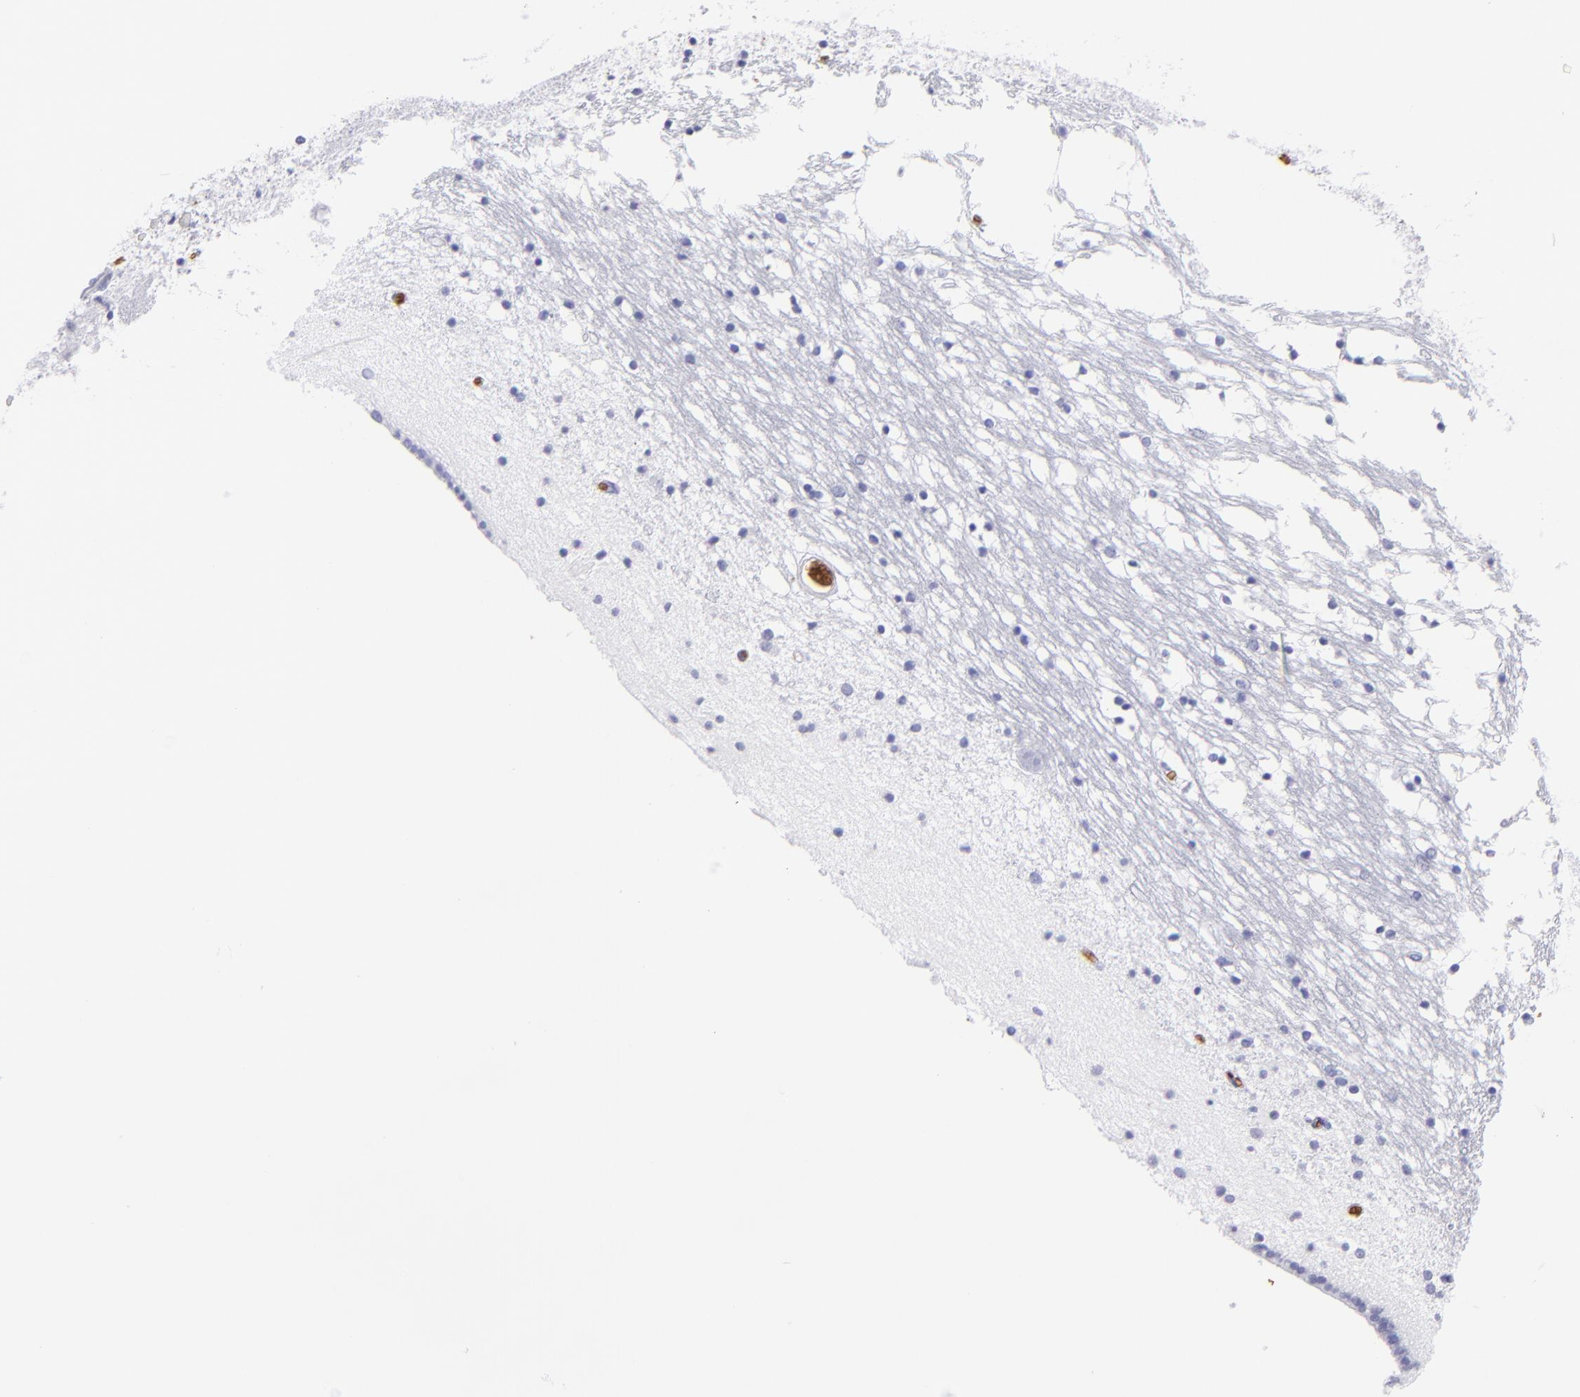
{"staining": {"intensity": "negative", "quantity": "none", "location": "none"}, "tissue": "caudate", "cell_type": "Glial cells", "image_type": "normal", "snomed": [{"axis": "morphology", "description": "Normal tissue, NOS"}, {"axis": "topography", "description": "Lateral ventricle wall"}], "caption": "This is a photomicrograph of IHC staining of unremarkable caudate, which shows no staining in glial cells.", "gene": "GYPA", "patient": {"sex": "male", "age": 45}}